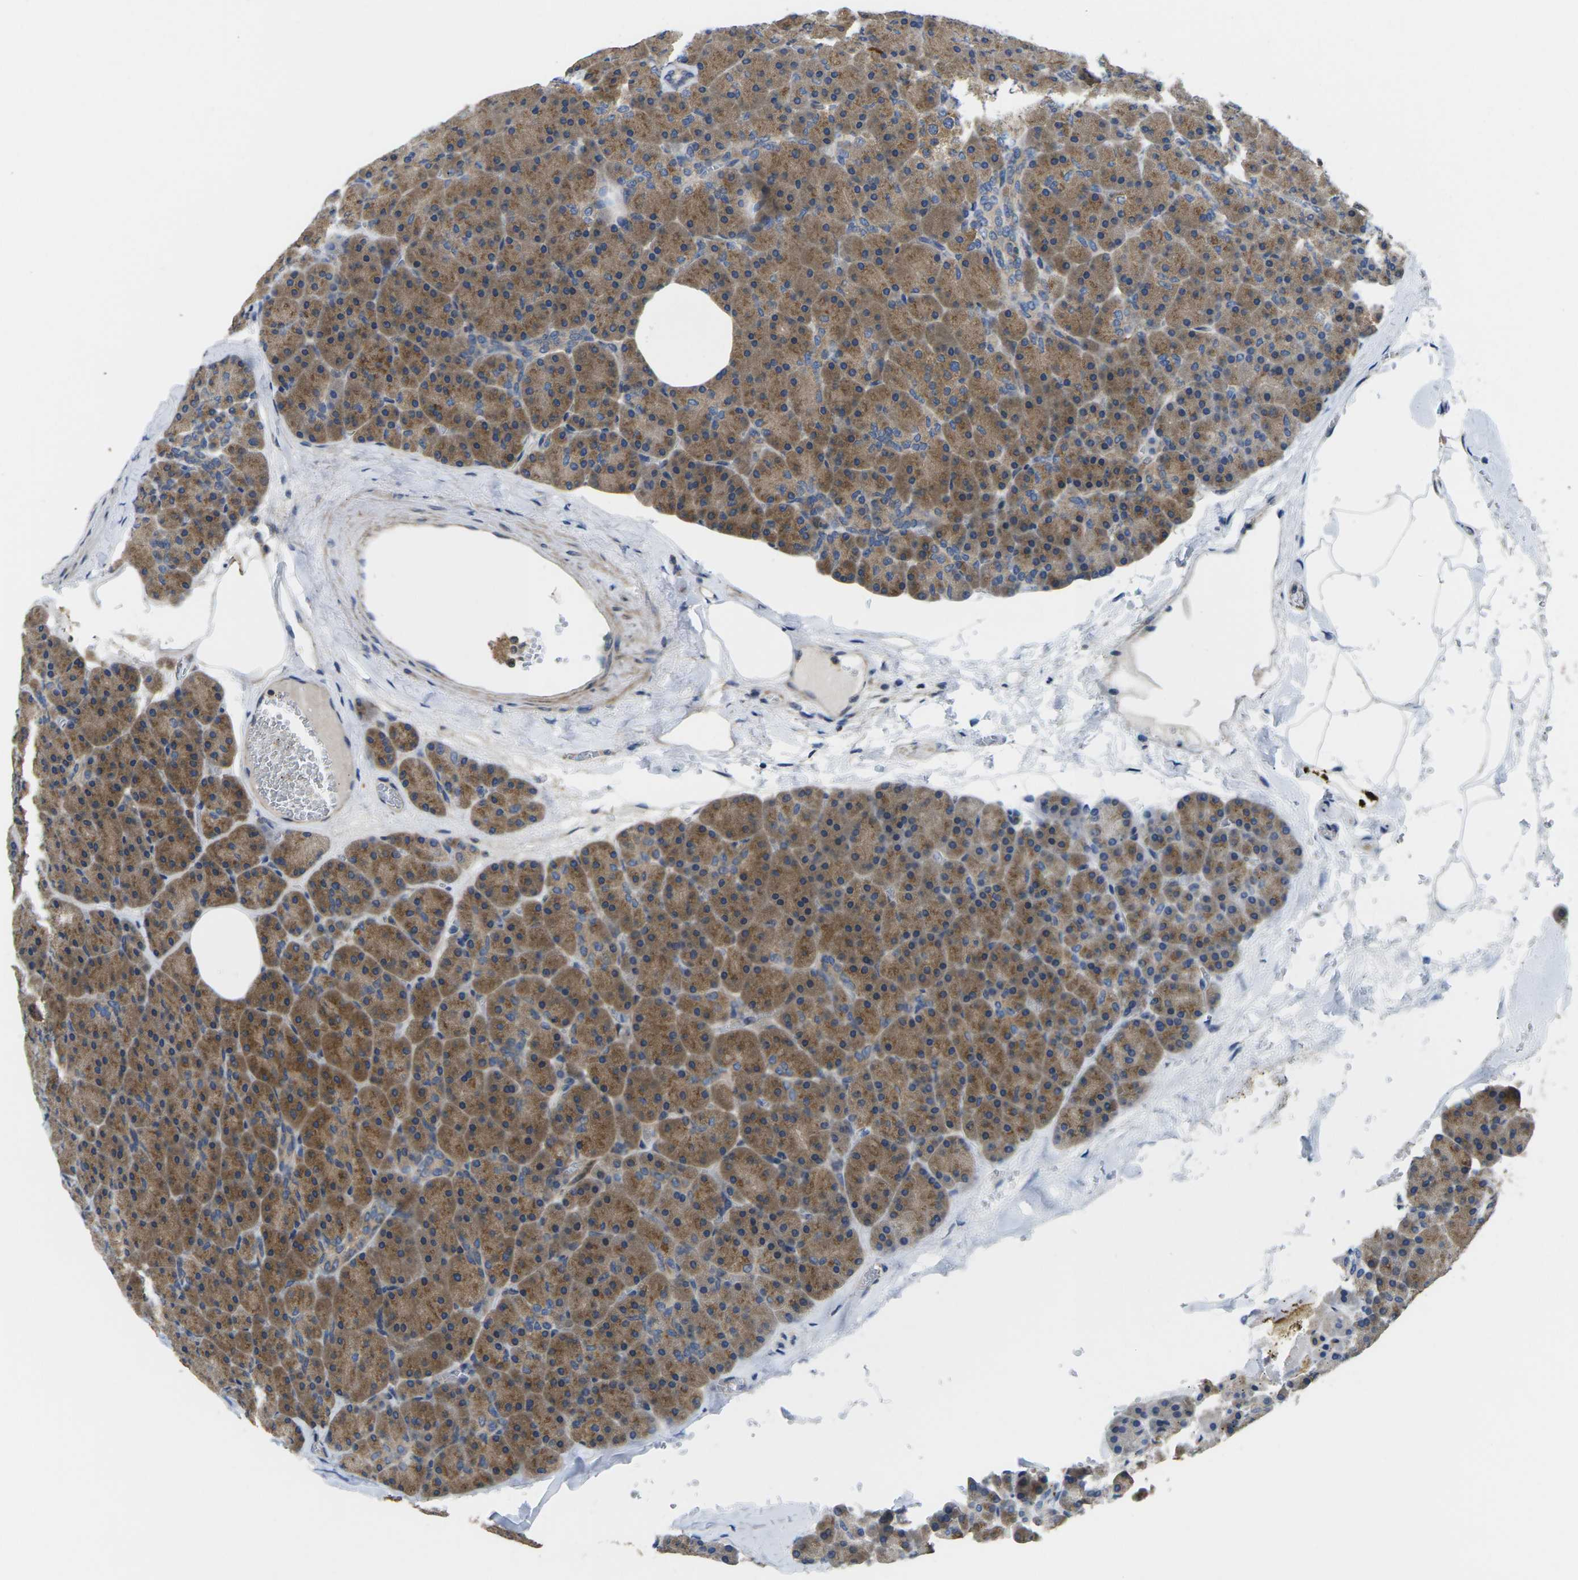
{"staining": {"intensity": "moderate", "quantity": ">75%", "location": "cytoplasmic/membranous"}, "tissue": "pancreas", "cell_type": "Exocrine glandular cells", "image_type": "normal", "snomed": [{"axis": "morphology", "description": "Normal tissue, NOS"}, {"axis": "topography", "description": "Pancreas"}], "caption": "High-magnification brightfield microscopy of normal pancreas stained with DAB (brown) and counterstained with hematoxylin (blue). exocrine glandular cells exhibit moderate cytoplasmic/membranous expression is seen in approximately>75% of cells.", "gene": "TMCC2", "patient": {"sex": "female", "age": 35}}